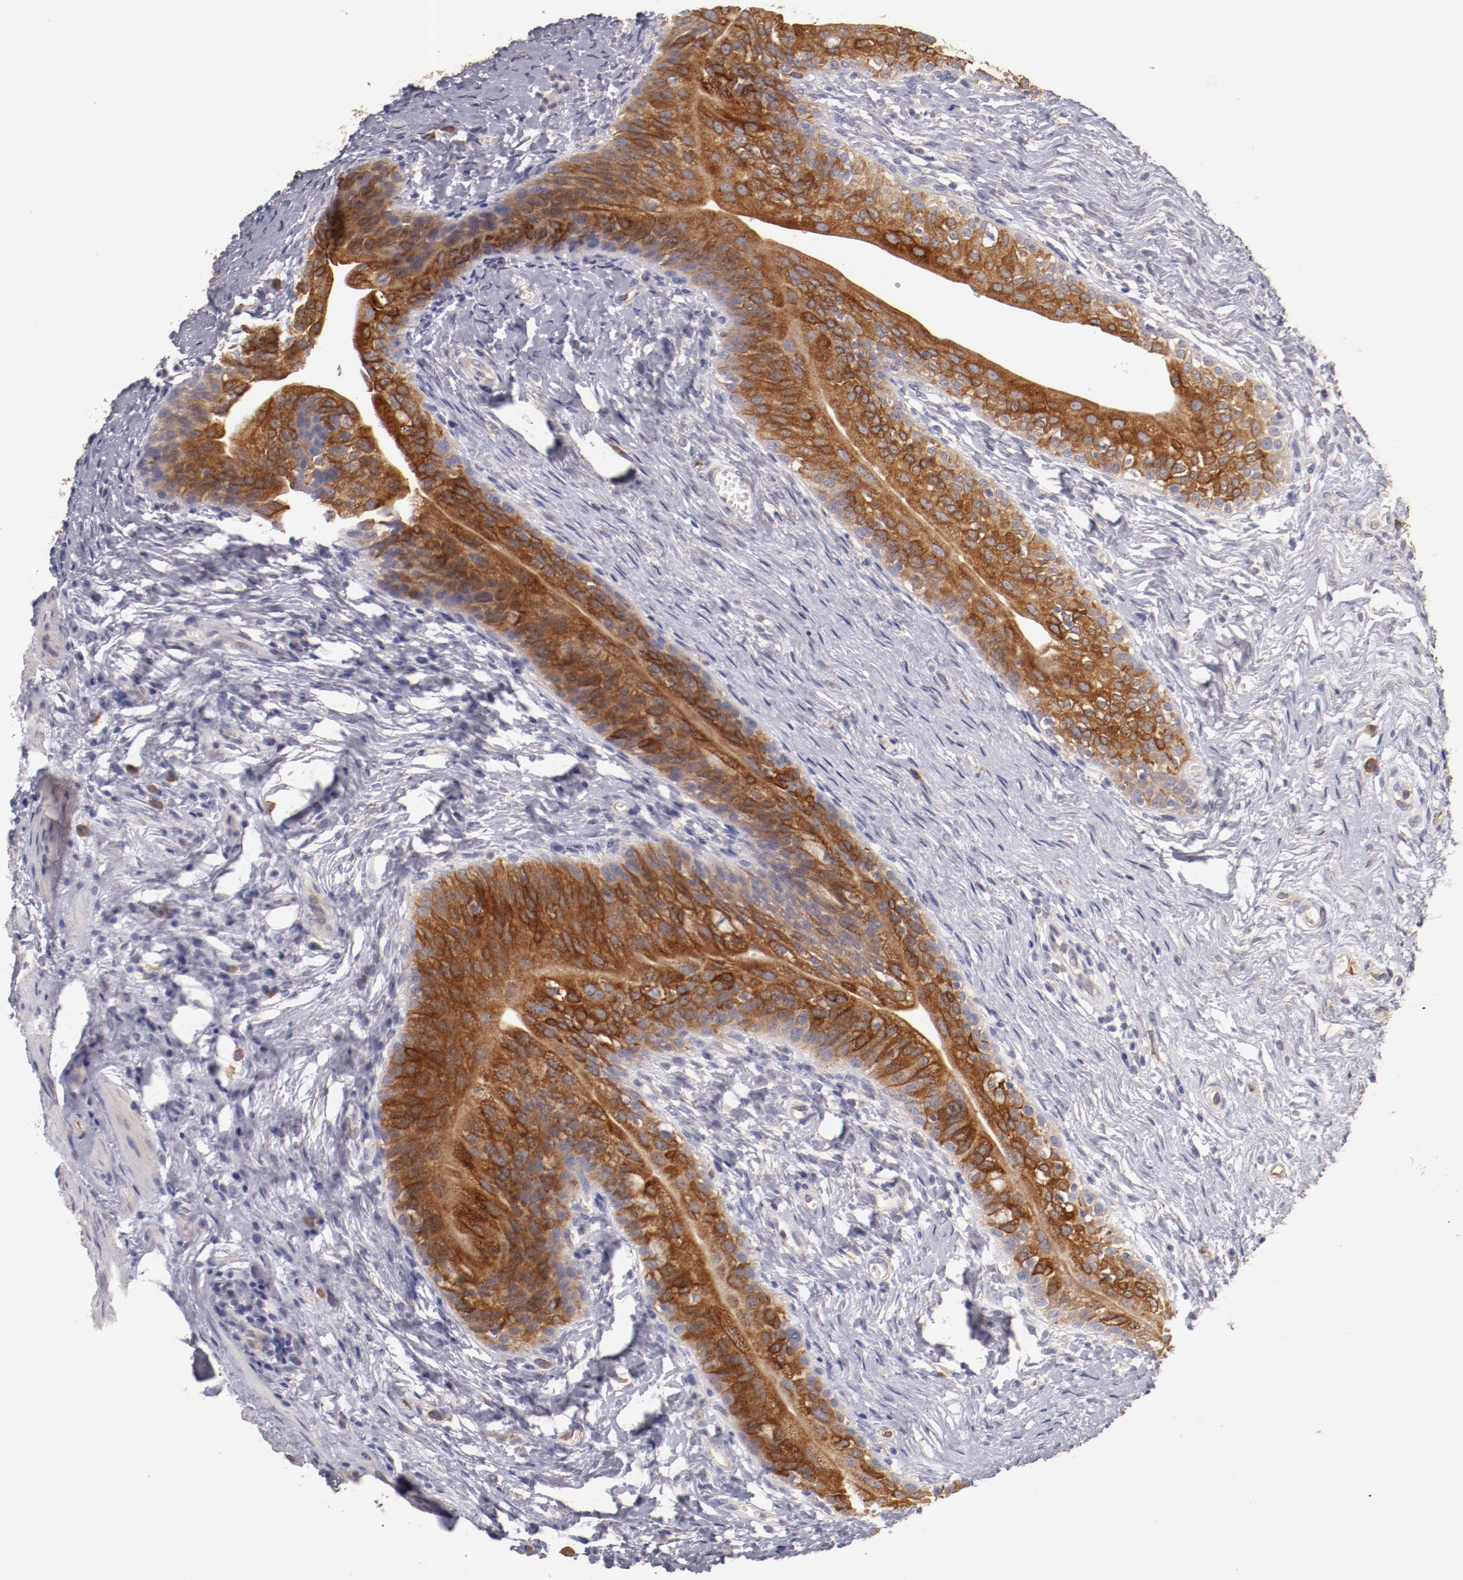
{"staining": {"intensity": "strong", "quantity": "25%-75%", "location": "cytoplasmic/membranous"}, "tissue": "urinary bladder", "cell_type": "Urothelial cells", "image_type": "normal", "snomed": [{"axis": "morphology", "description": "Normal tissue, NOS"}, {"axis": "topography", "description": "Urinary bladder"}], "caption": "Brown immunohistochemical staining in benign human urinary bladder demonstrates strong cytoplasmic/membranous positivity in about 25%-75% of urothelial cells. The protein of interest is stained brown, and the nuclei are stained in blue (DAB IHC with brightfield microscopy, high magnification).", "gene": "ENTPD5", "patient": {"sex": "female", "age": 55}}